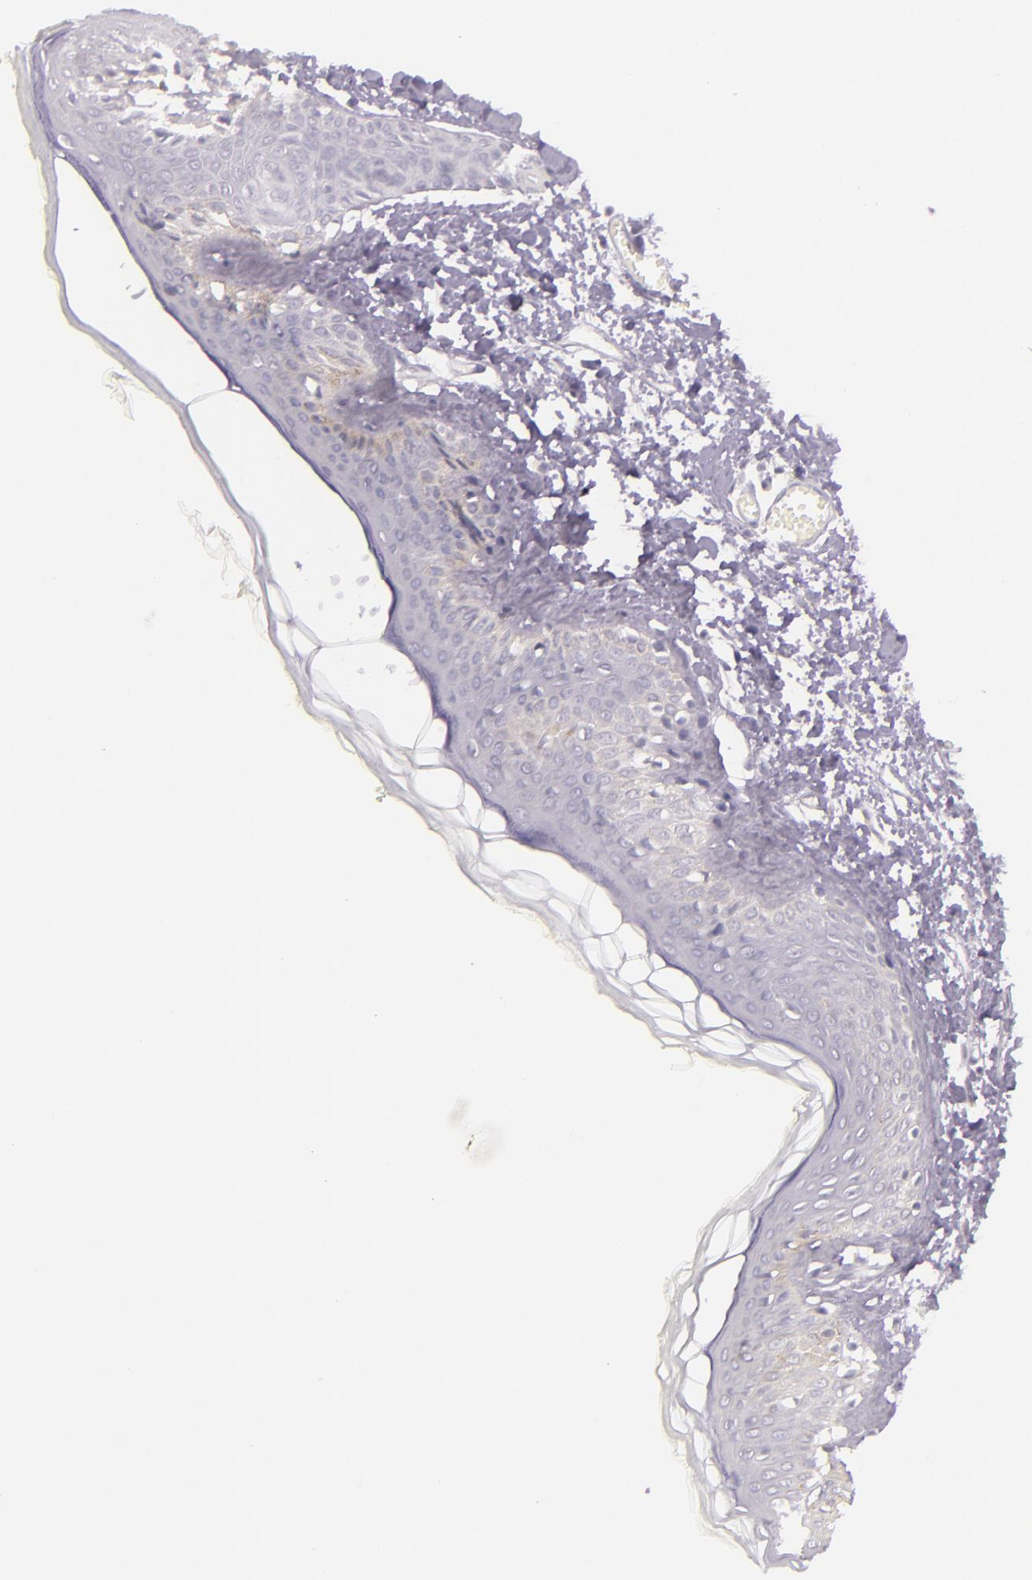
{"staining": {"intensity": "negative", "quantity": "none", "location": "none"}, "tissue": "skin", "cell_type": "Fibroblasts", "image_type": "normal", "snomed": [{"axis": "morphology", "description": "Normal tissue, NOS"}, {"axis": "morphology", "description": "Sarcoma, NOS"}, {"axis": "topography", "description": "Skin"}, {"axis": "topography", "description": "Soft tissue"}], "caption": "Fibroblasts show no significant protein expression in benign skin.", "gene": "CBS", "patient": {"sex": "female", "age": 51}}